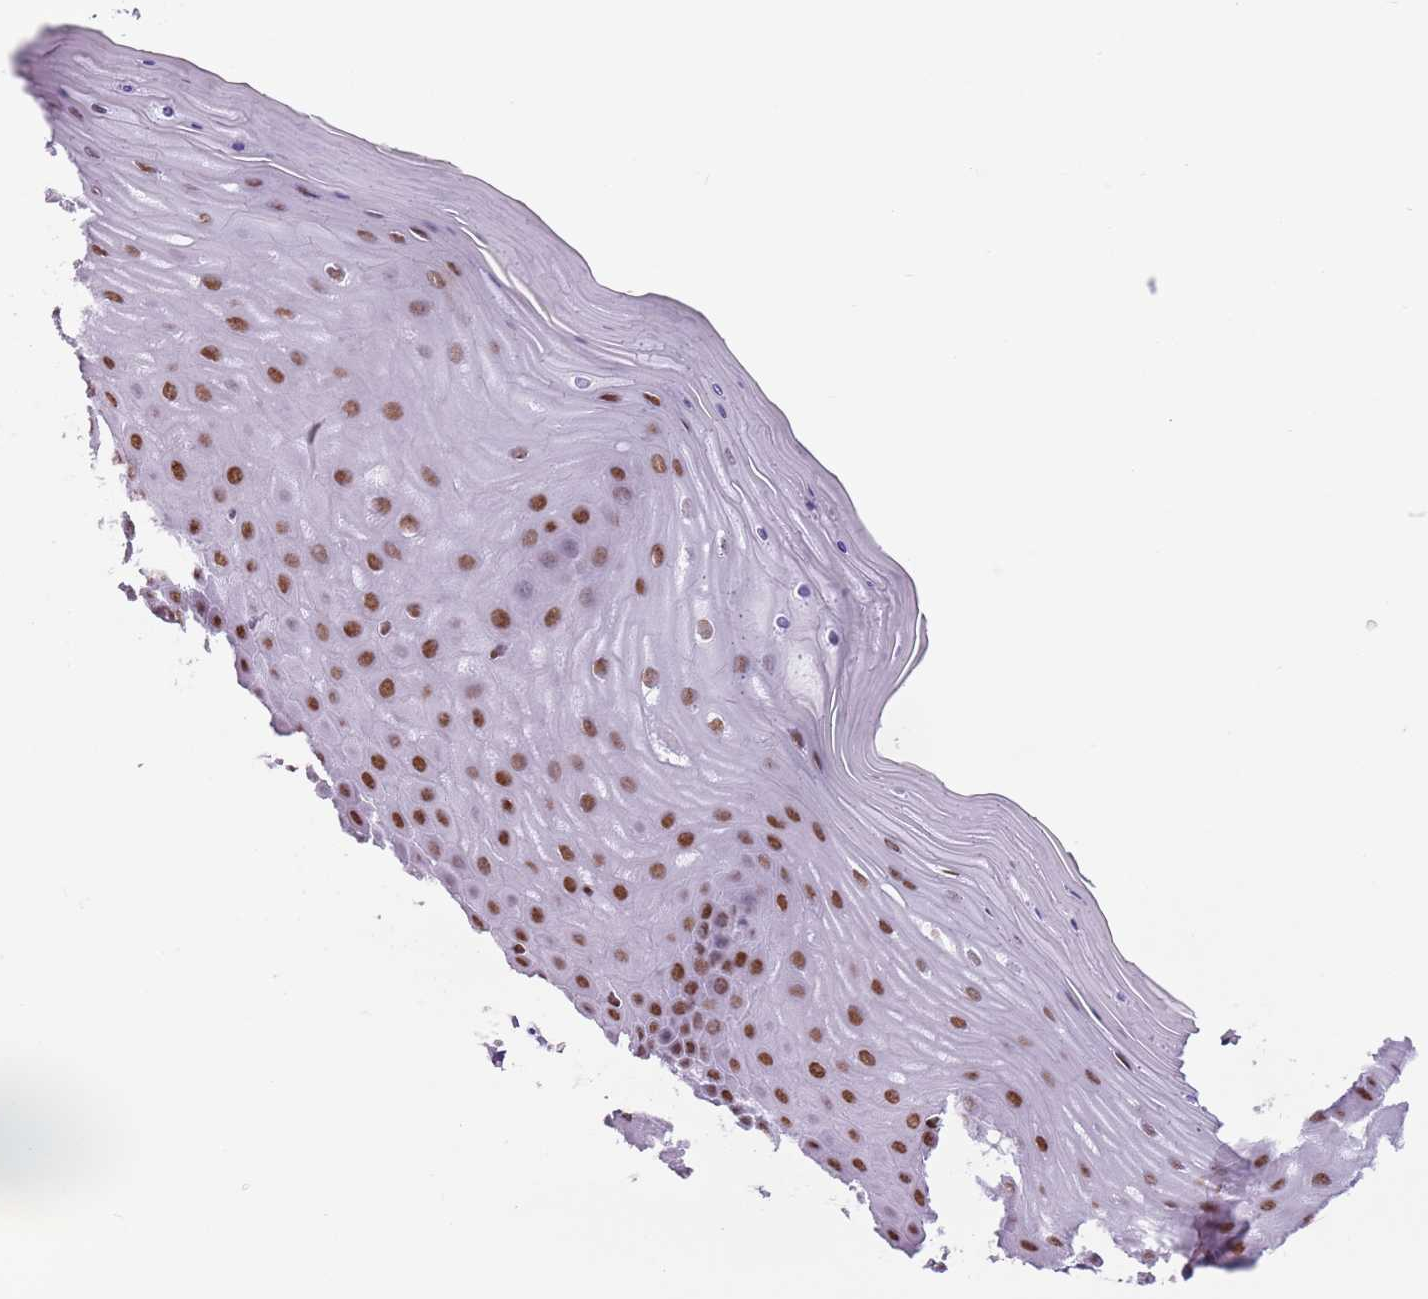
{"staining": {"intensity": "strong", "quantity": ">75%", "location": "nuclear"}, "tissue": "cervix", "cell_type": "Glandular cells", "image_type": "normal", "snomed": [{"axis": "morphology", "description": "Normal tissue, NOS"}, {"axis": "topography", "description": "Cervix"}], "caption": "There is high levels of strong nuclear staining in glandular cells of unremarkable cervix, as demonstrated by immunohistochemical staining (brown color).", "gene": "FAM104B", "patient": {"sex": "female", "age": 55}}